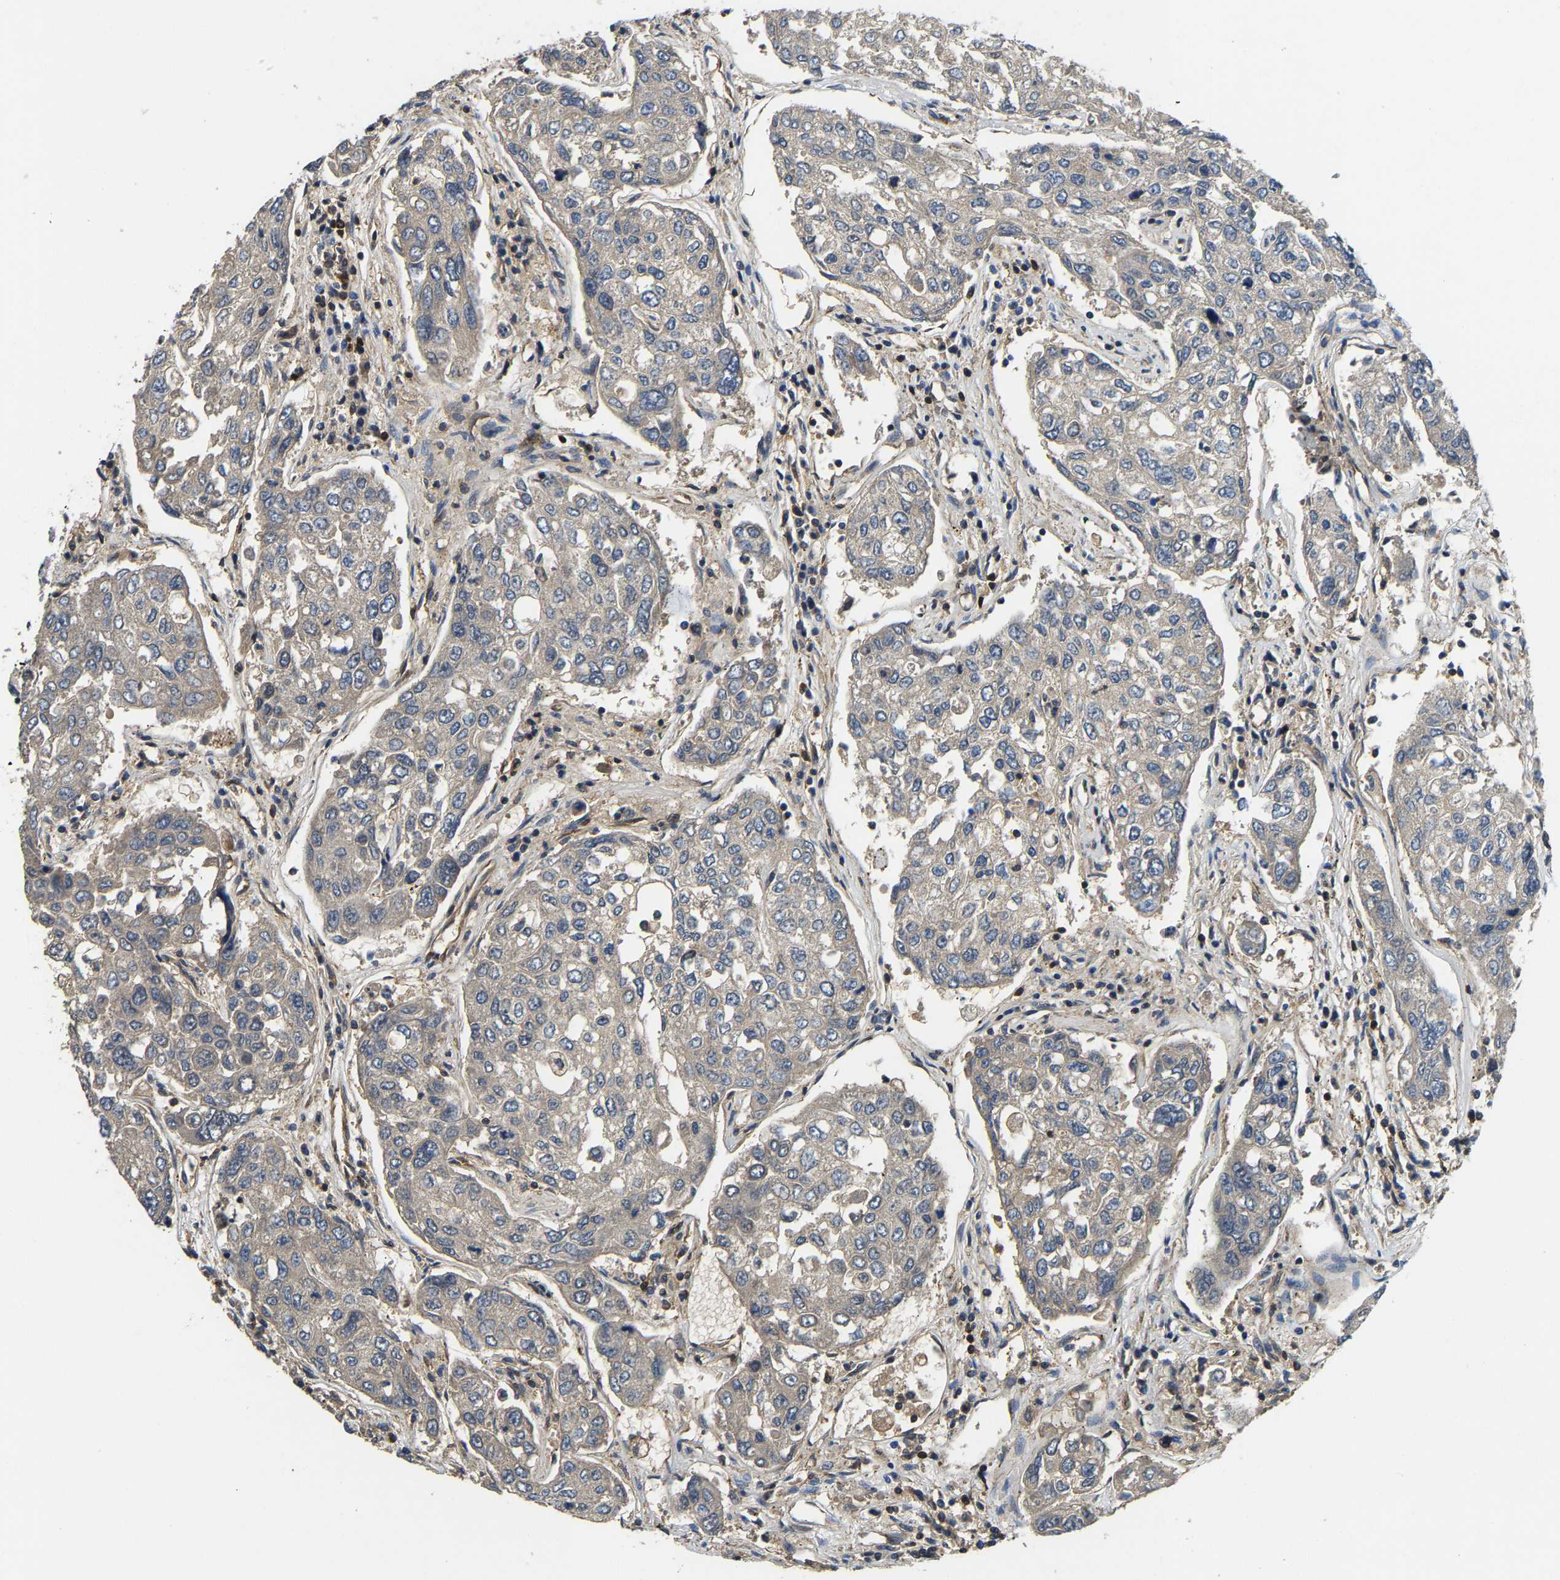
{"staining": {"intensity": "moderate", "quantity": "25%-75%", "location": "cytoplasmic/membranous"}, "tissue": "urothelial cancer", "cell_type": "Tumor cells", "image_type": "cancer", "snomed": [{"axis": "morphology", "description": "Urothelial carcinoma, High grade"}, {"axis": "topography", "description": "Lymph node"}, {"axis": "topography", "description": "Urinary bladder"}], "caption": "Protein staining exhibits moderate cytoplasmic/membranous staining in about 25%-75% of tumor cells in urothelial carcinoma (high-grade).", "gene": "GIMAP7", "patient": {"sex": "male", "age": 51}}